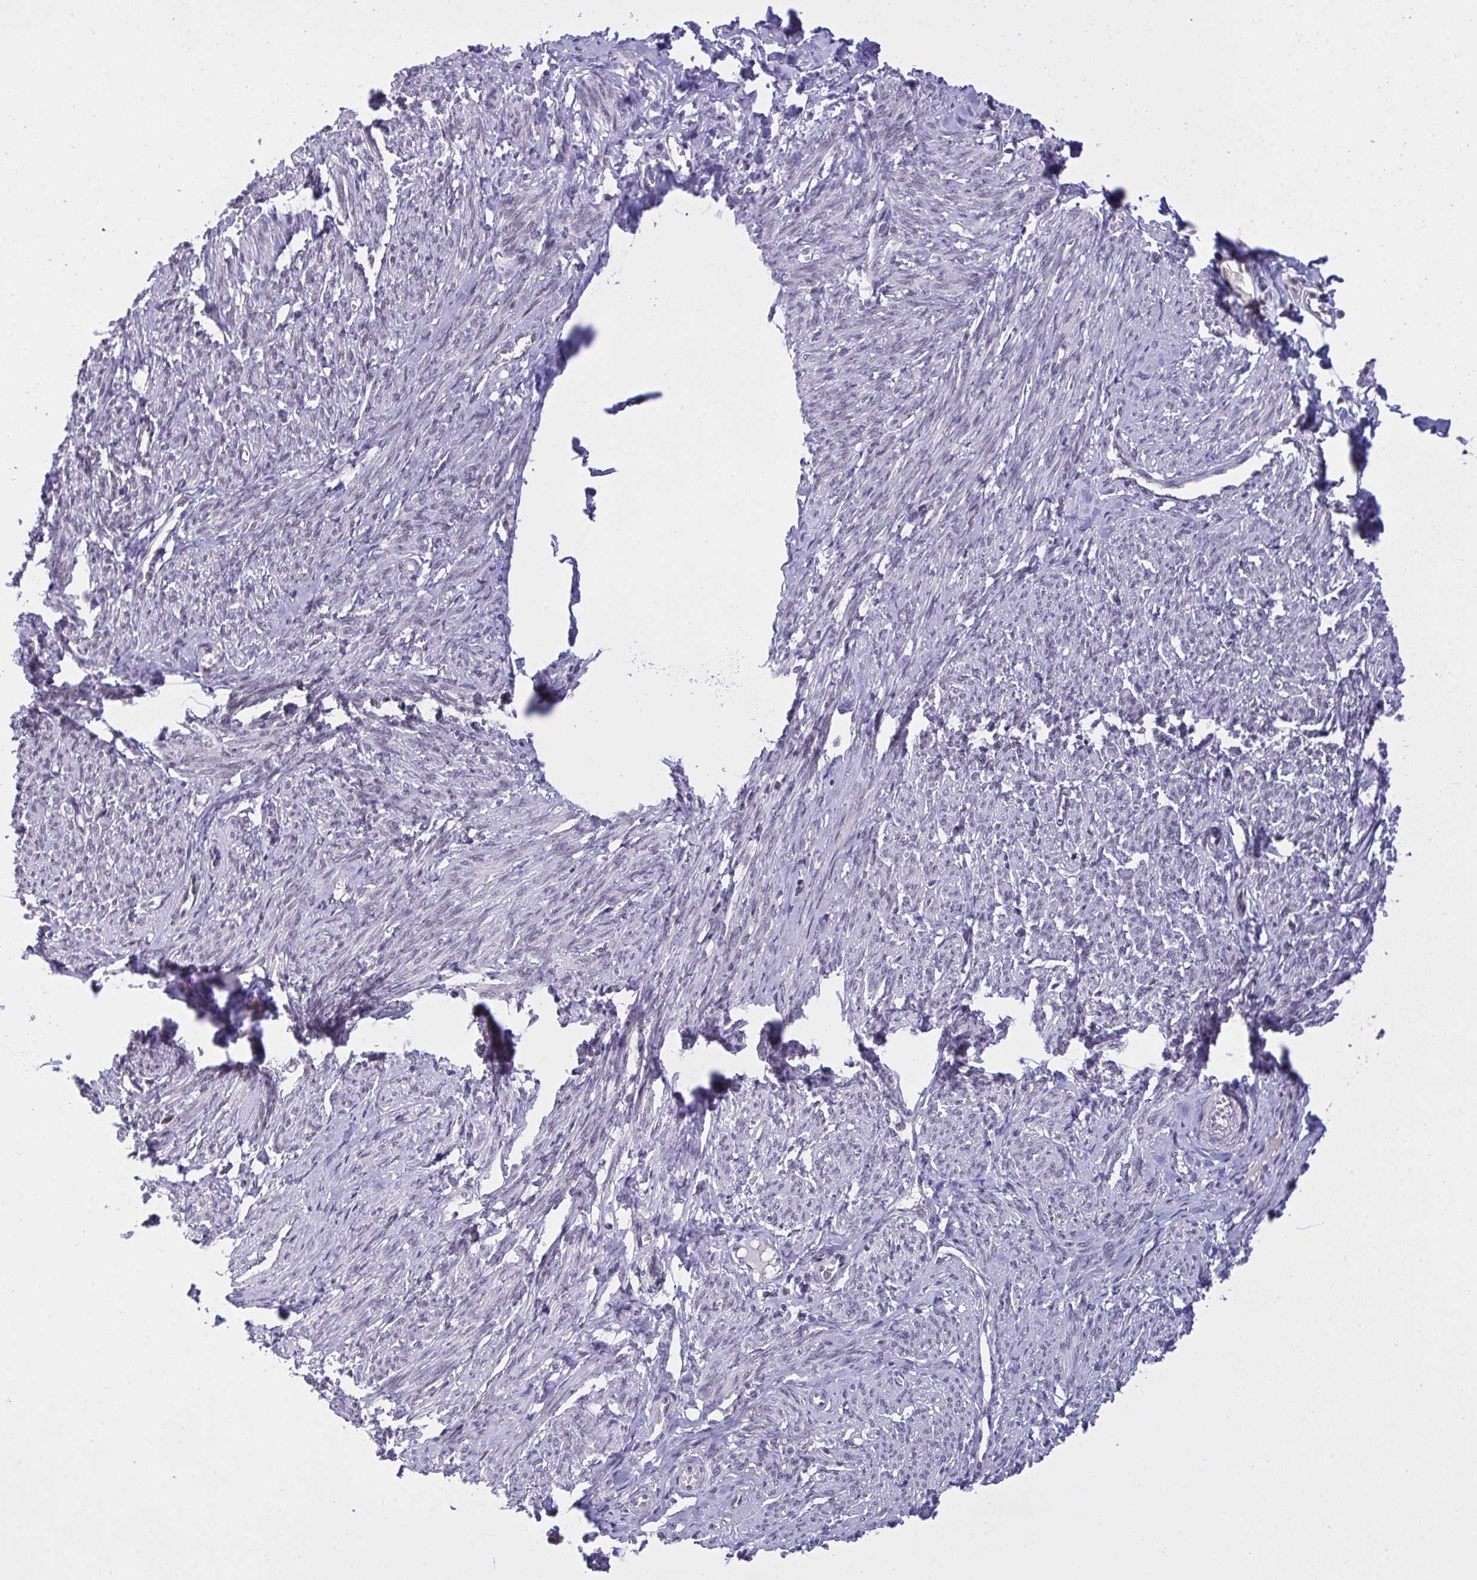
{"staining": {"intensity": "weak", "quantity": "<25%", "location": "nuclear"}, "tissue": "smooth muscle", "cell_type": "Smooth muscle cells", "image_type": "normal", "snomed": [{"axis": "morphology", "description": "Normal tissue, NOS"}, {"axis": "topography", "description": "Smooth muscle"}], "caption": "Immunohistochemical staining of benign human smooth muscle demonstrates no significant positivity in smooth muscle cells. The staining is performed using DAB brown chromogen with nuclei counter-stained in using hematoxylin.", "gene": "RFC4", "patient": {"sex": "female", "age": 65}}